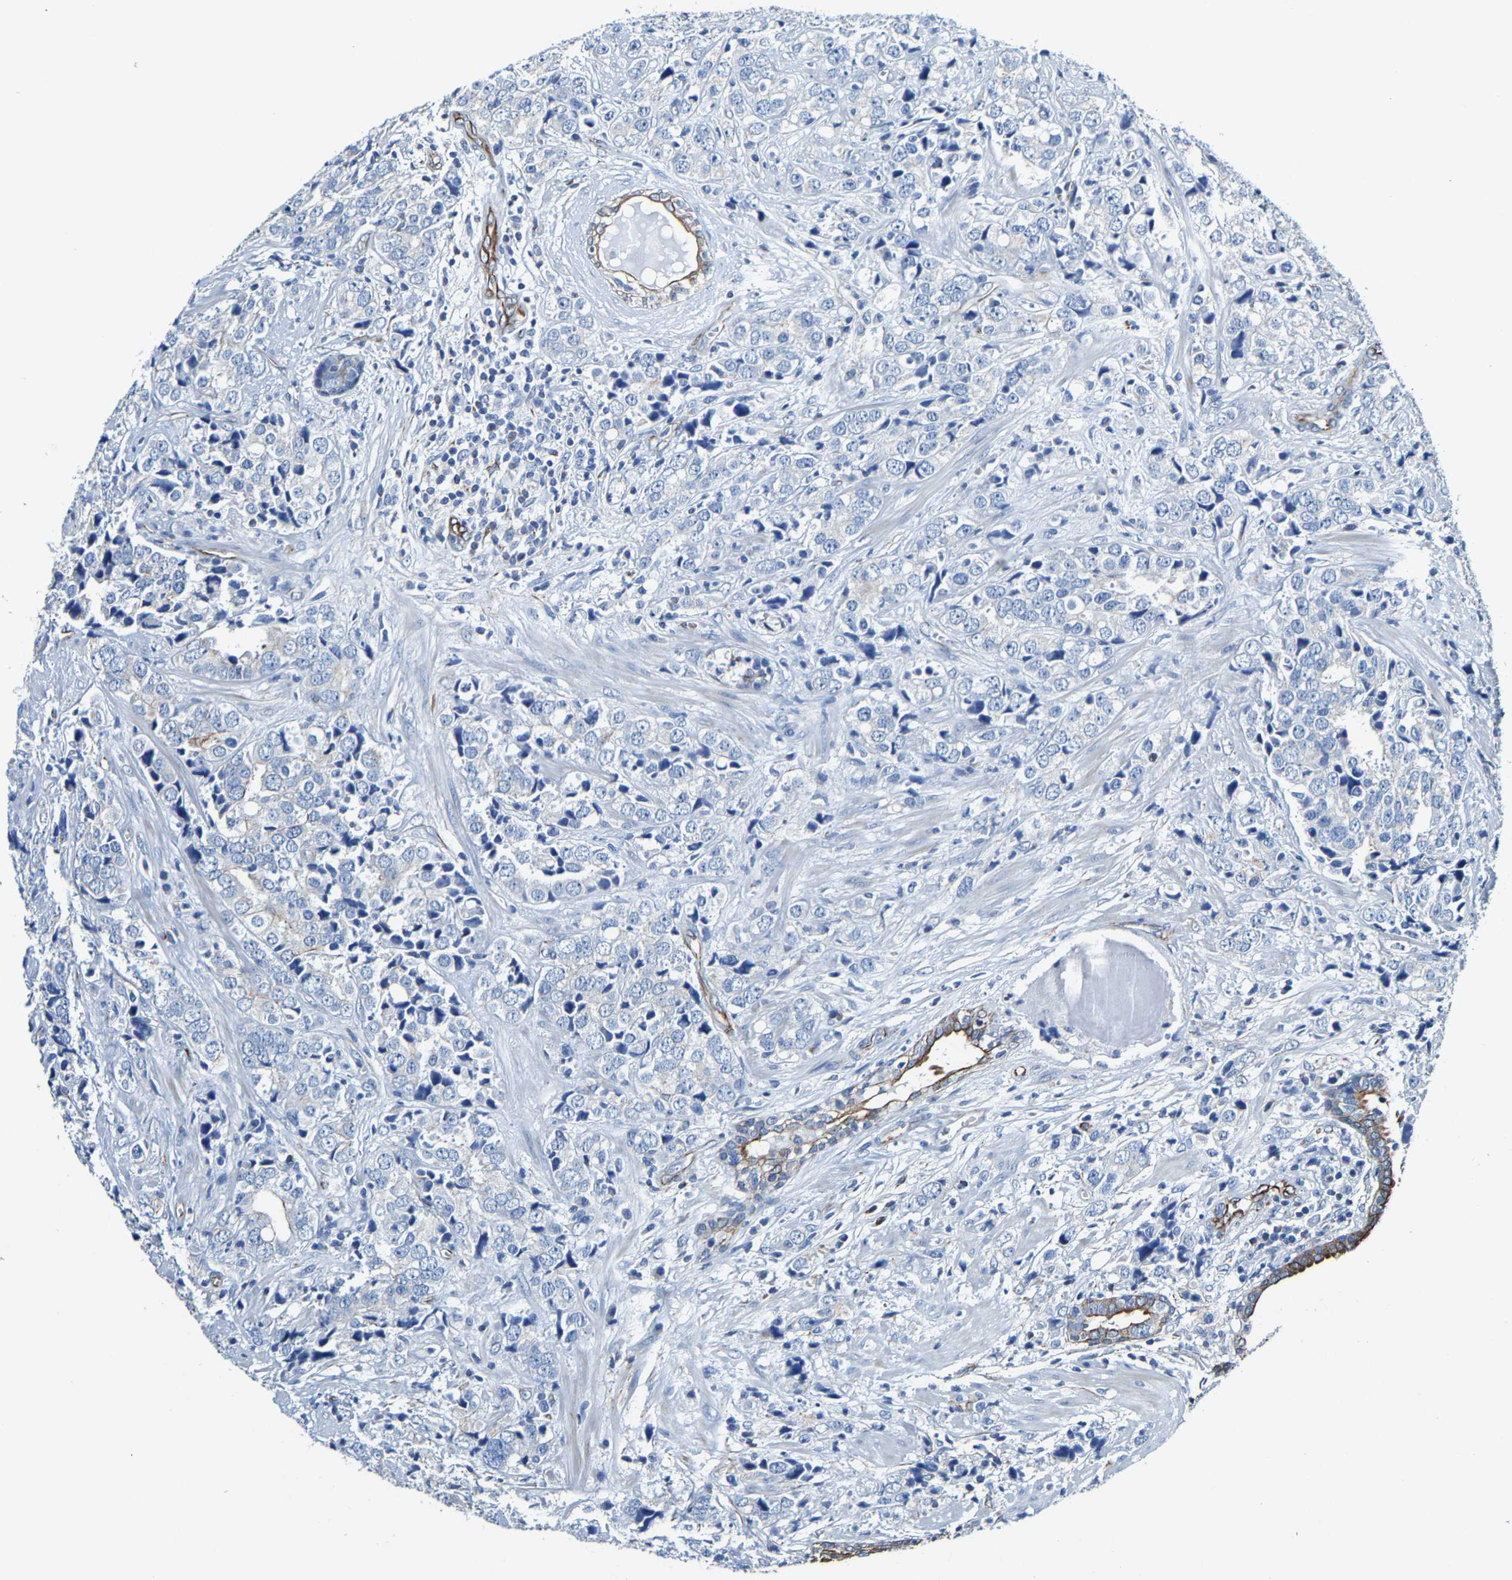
{"staining": {"intensity": "negative", "quantity": "none", "location": "none"}, "tissue": "prostate cancer", "cell_type": "Tumor cells", "image_type": "cancer", "snomed": [{"axis": "morphology", "description": "Adenocarcinoma, High grade"}, {"axis": "topography", "description": "Prostate"}], "caption": "There is no significant positivity in tumor cells of prostate cancer (high-grade adenocarcinoma). (DAB immunohistochemistry, high magnification).", "gene": "MMEL1", "patient": {"sex": "male", "age": 71}}